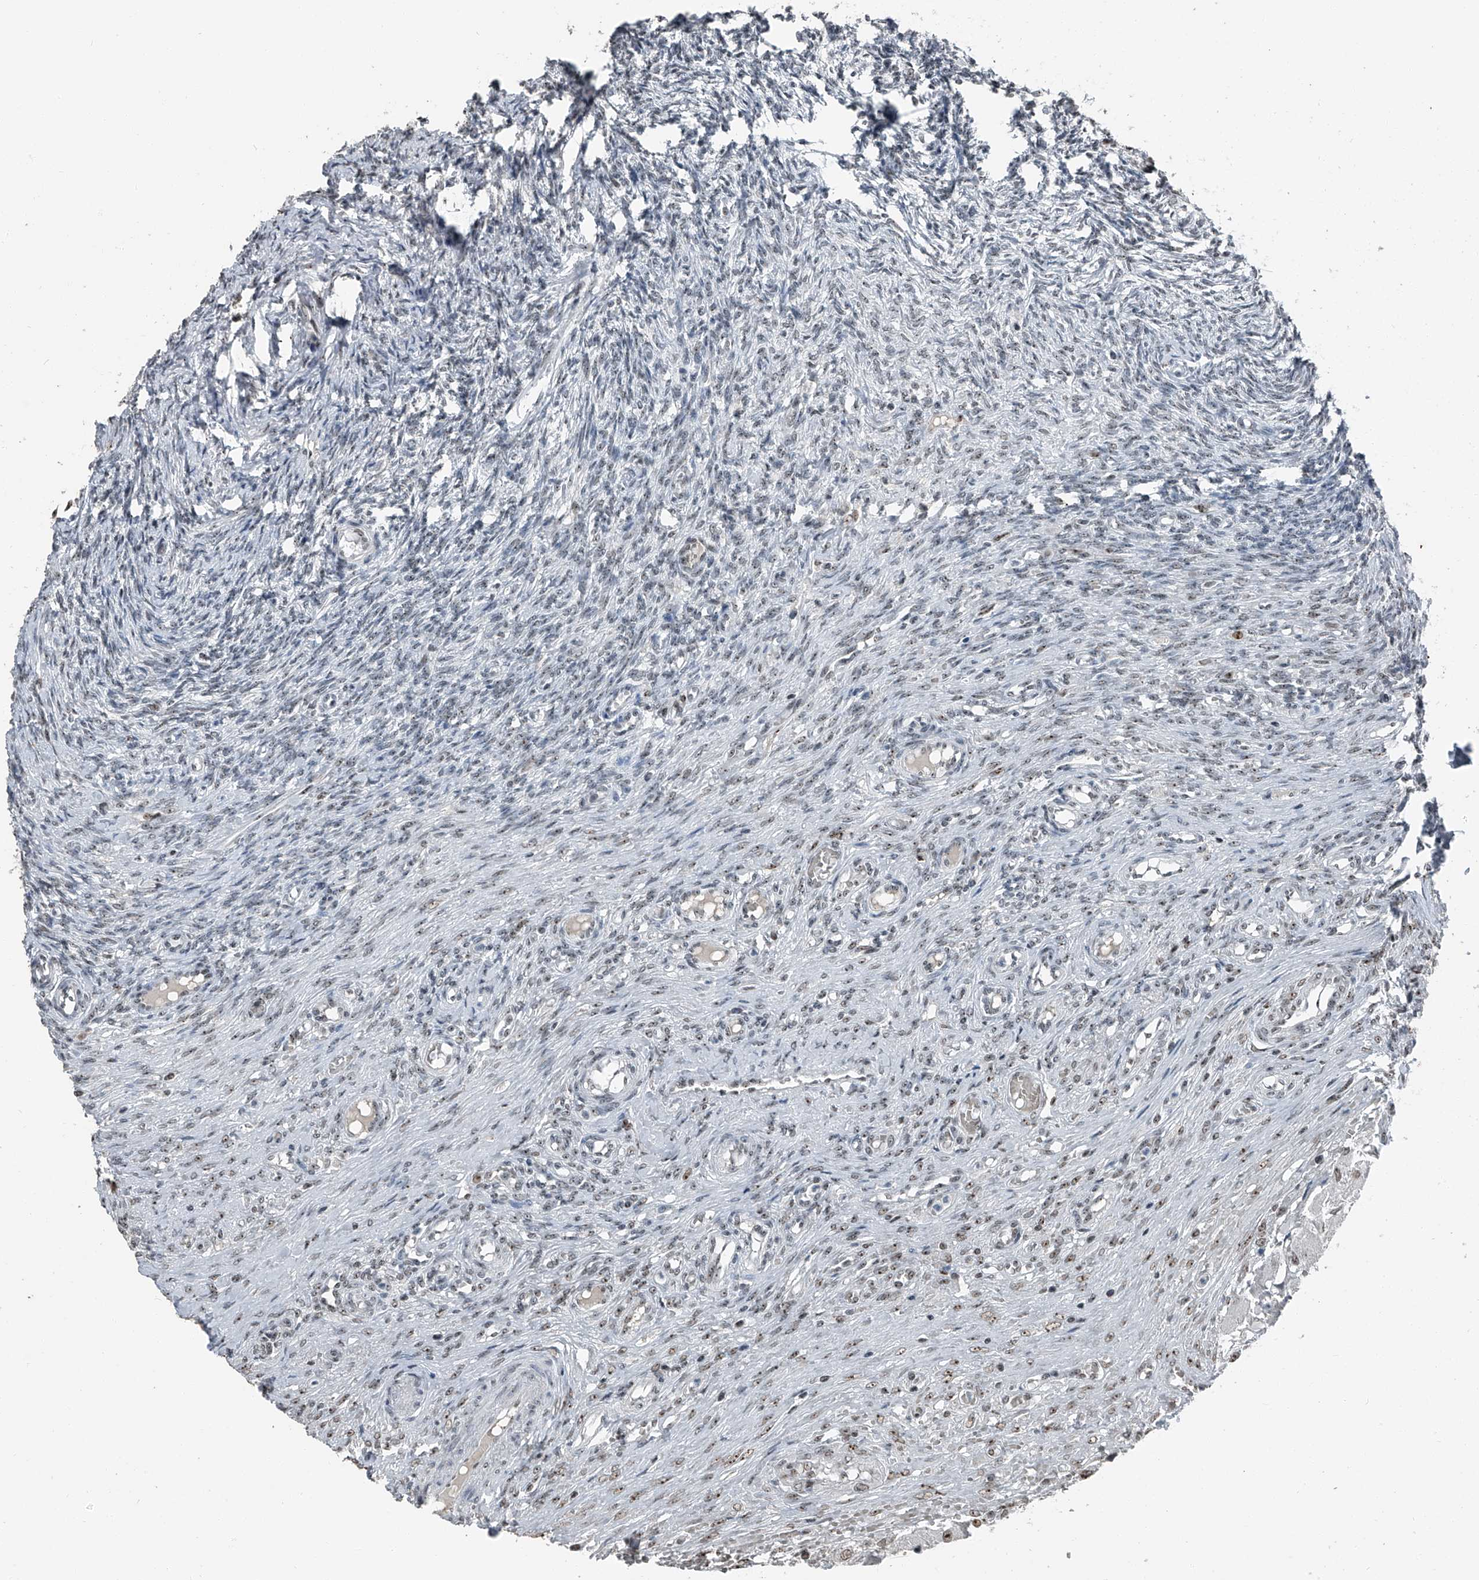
{"staining": {"intensity": "weak", "quantity": ">75%", "location": "nuclear"}, "tissue": "ovary", "cell_type": "Follicle cells", "image_type": "normal", "snomed": [{"axis": "morphology", "description": "Adenocarcinoma, NOS"}, {"axis": "topography", "description": "Endometrium"}], "caption": "Weak nuclear protein positivity is present in approximately >75% of follicle cells in ovary. The staining was performed using DAB (3,3'-diaminobenzidine), with brown indicating positive protein expression. Nuclei are stained blue with hematoxylin.", "gene": "TCOF1", "patient": {"sex": "female", "age": 32}}